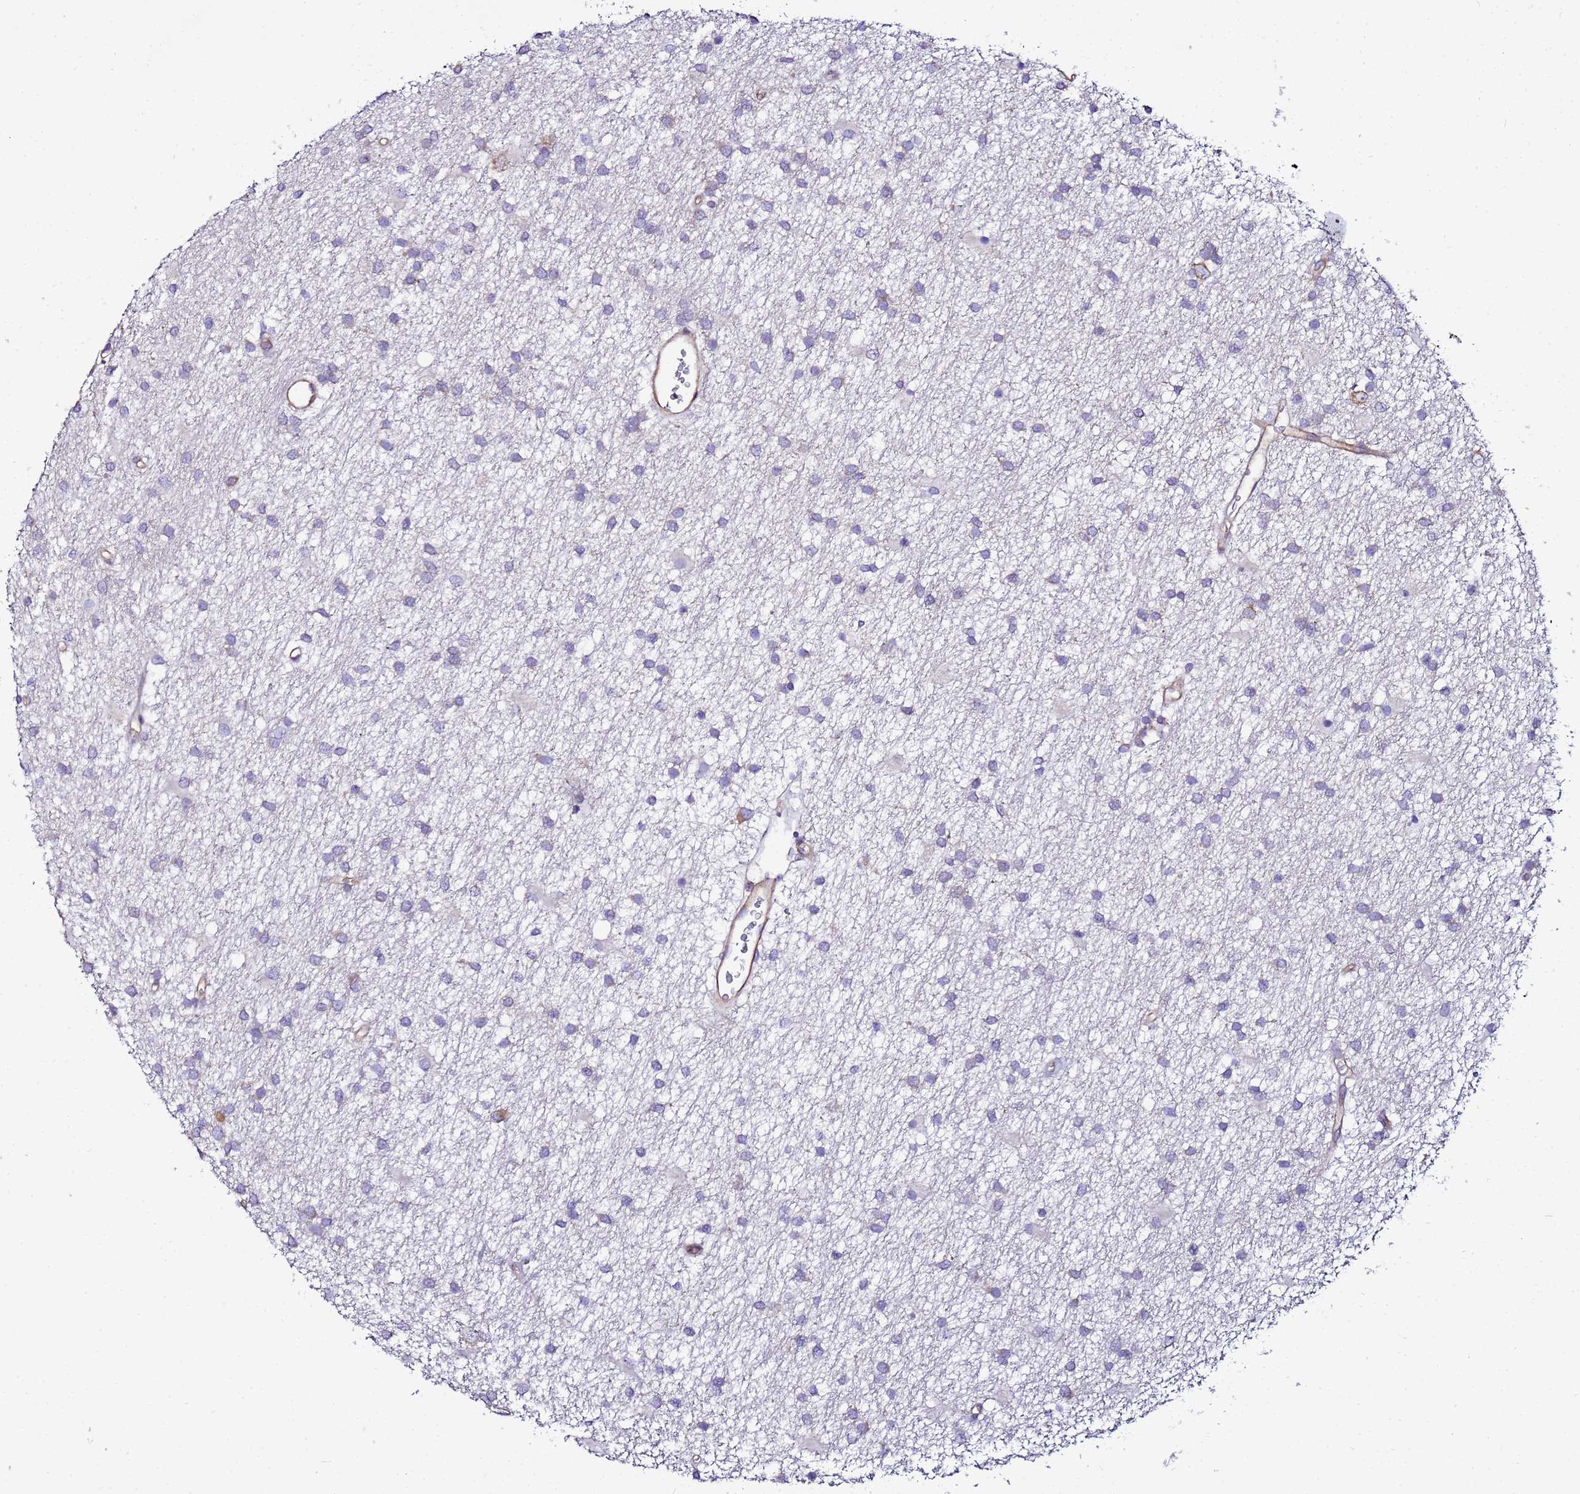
{"staining": {"intensity": "weak", "quantity": "<25%", "location": "cytoplasmic/membranous"}, "tissue": "glioma", "cell_type": "Tumor cells", "image_type": "cancer", "snomed": [{"axis": "morphology", "description": "Glioma, malignant, High grade"}, {"axis": "topography", "description": "Brain"}], "caption": "A photomicrograph of human glioma is negative for staining in tumor cells. The staining is performed using DAB (3,3'-diaminobenzidine) brown chromogen with nuclei counter-stained in using hematoxylin.", "gene": "JRKL", "patient": {"sex": "male", "age": 77}}